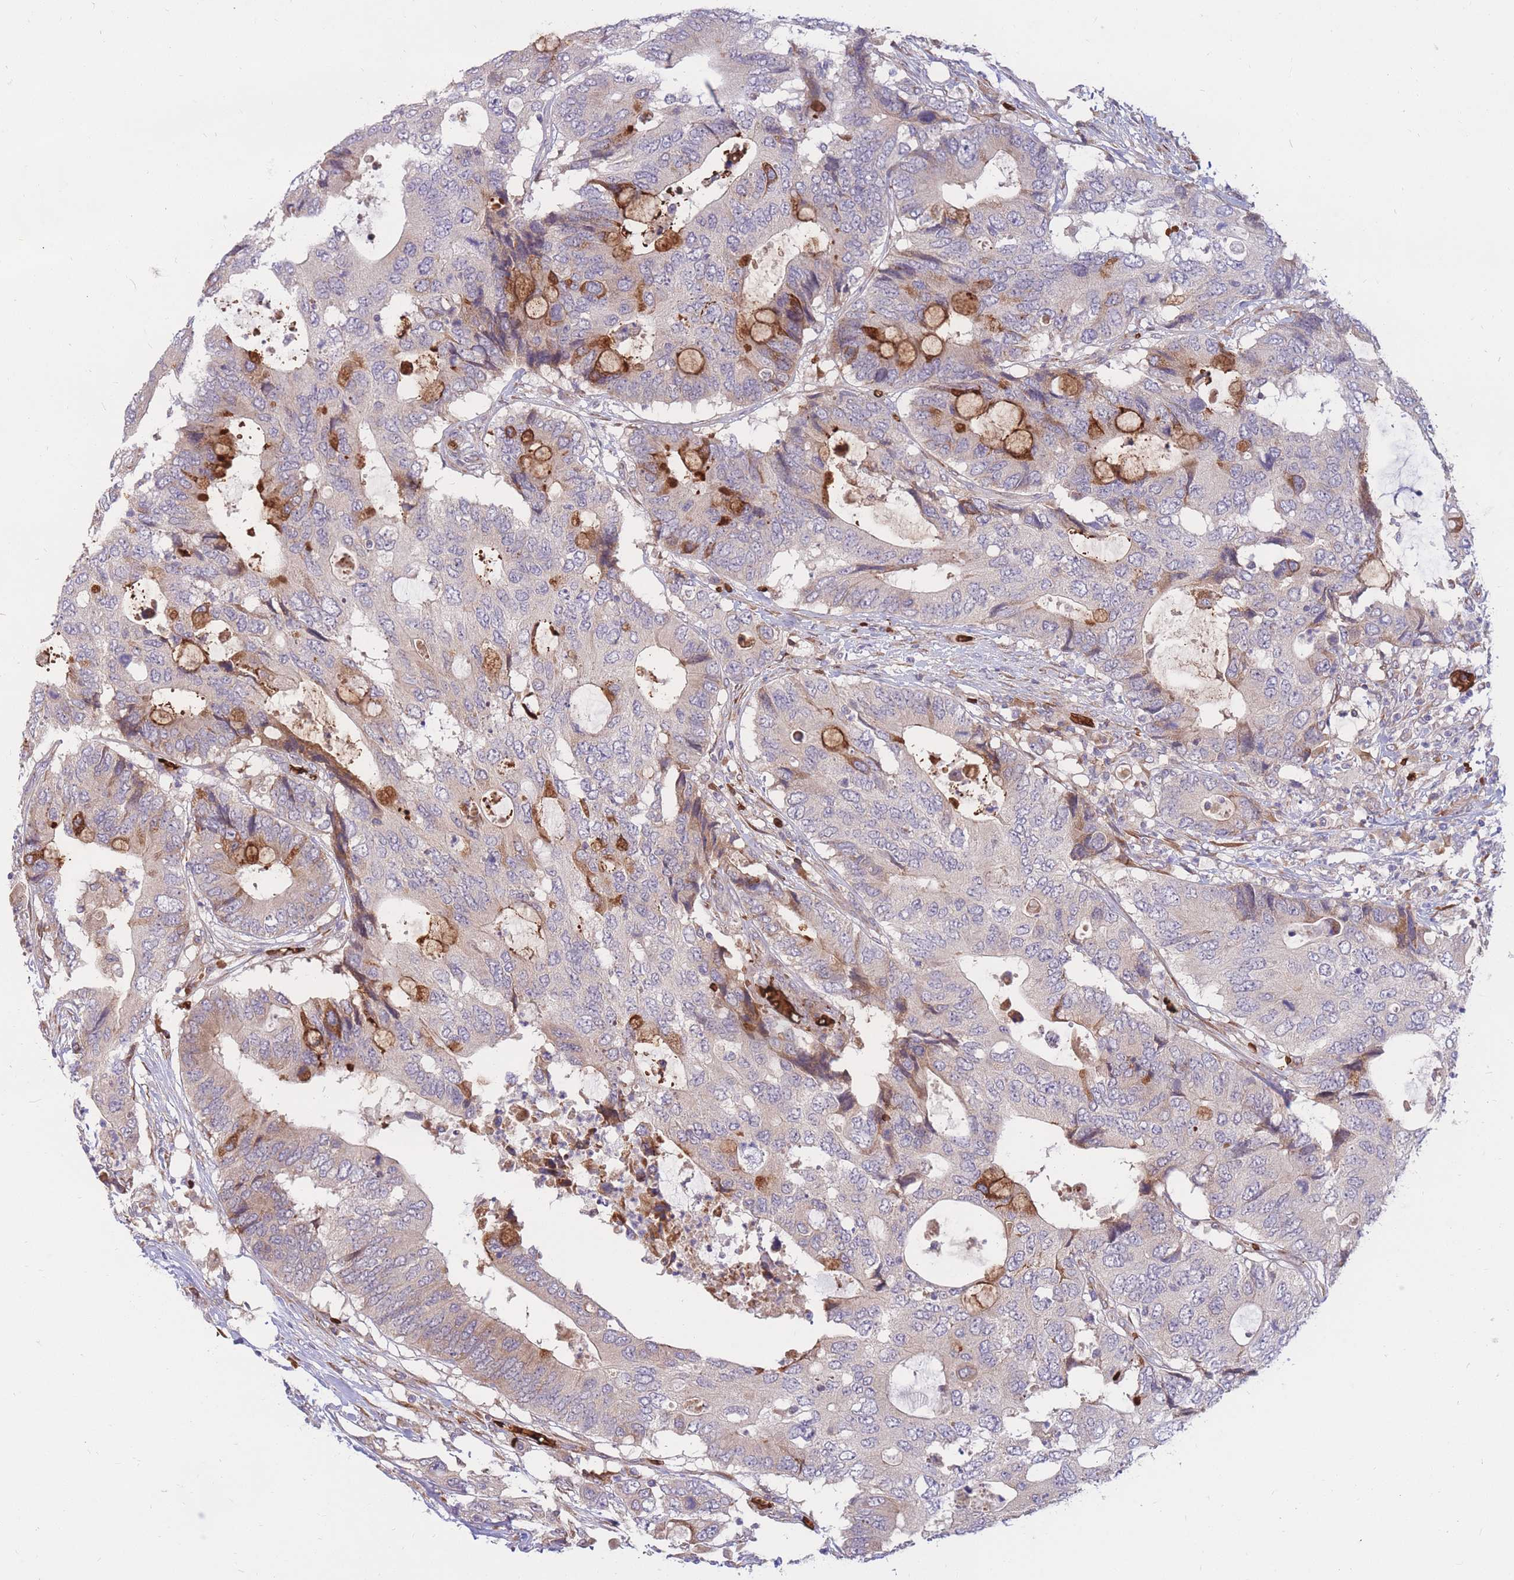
{"staining": {"intensity": "moderate", "quantity": "<25%", "location": "cytoplasmic/membranous"}, "tissue": "colorectal cancer", "cell_type": "Tumor cells", "image_type": "cancer", "snomed": [{"axis": "morphology", "description": "Adenocarcinoma, NOS"}, {"axis": "topography", "description": "Colon"}], "caption": "Adenocarcinoma (colorectal) stained for a protein (brown) displays moderate cytoplasmic/membranous positive staining in approximately <25% of tumor cells.", "gene": "ATP10D", "patient": {"sex": "male", "age": 71}}